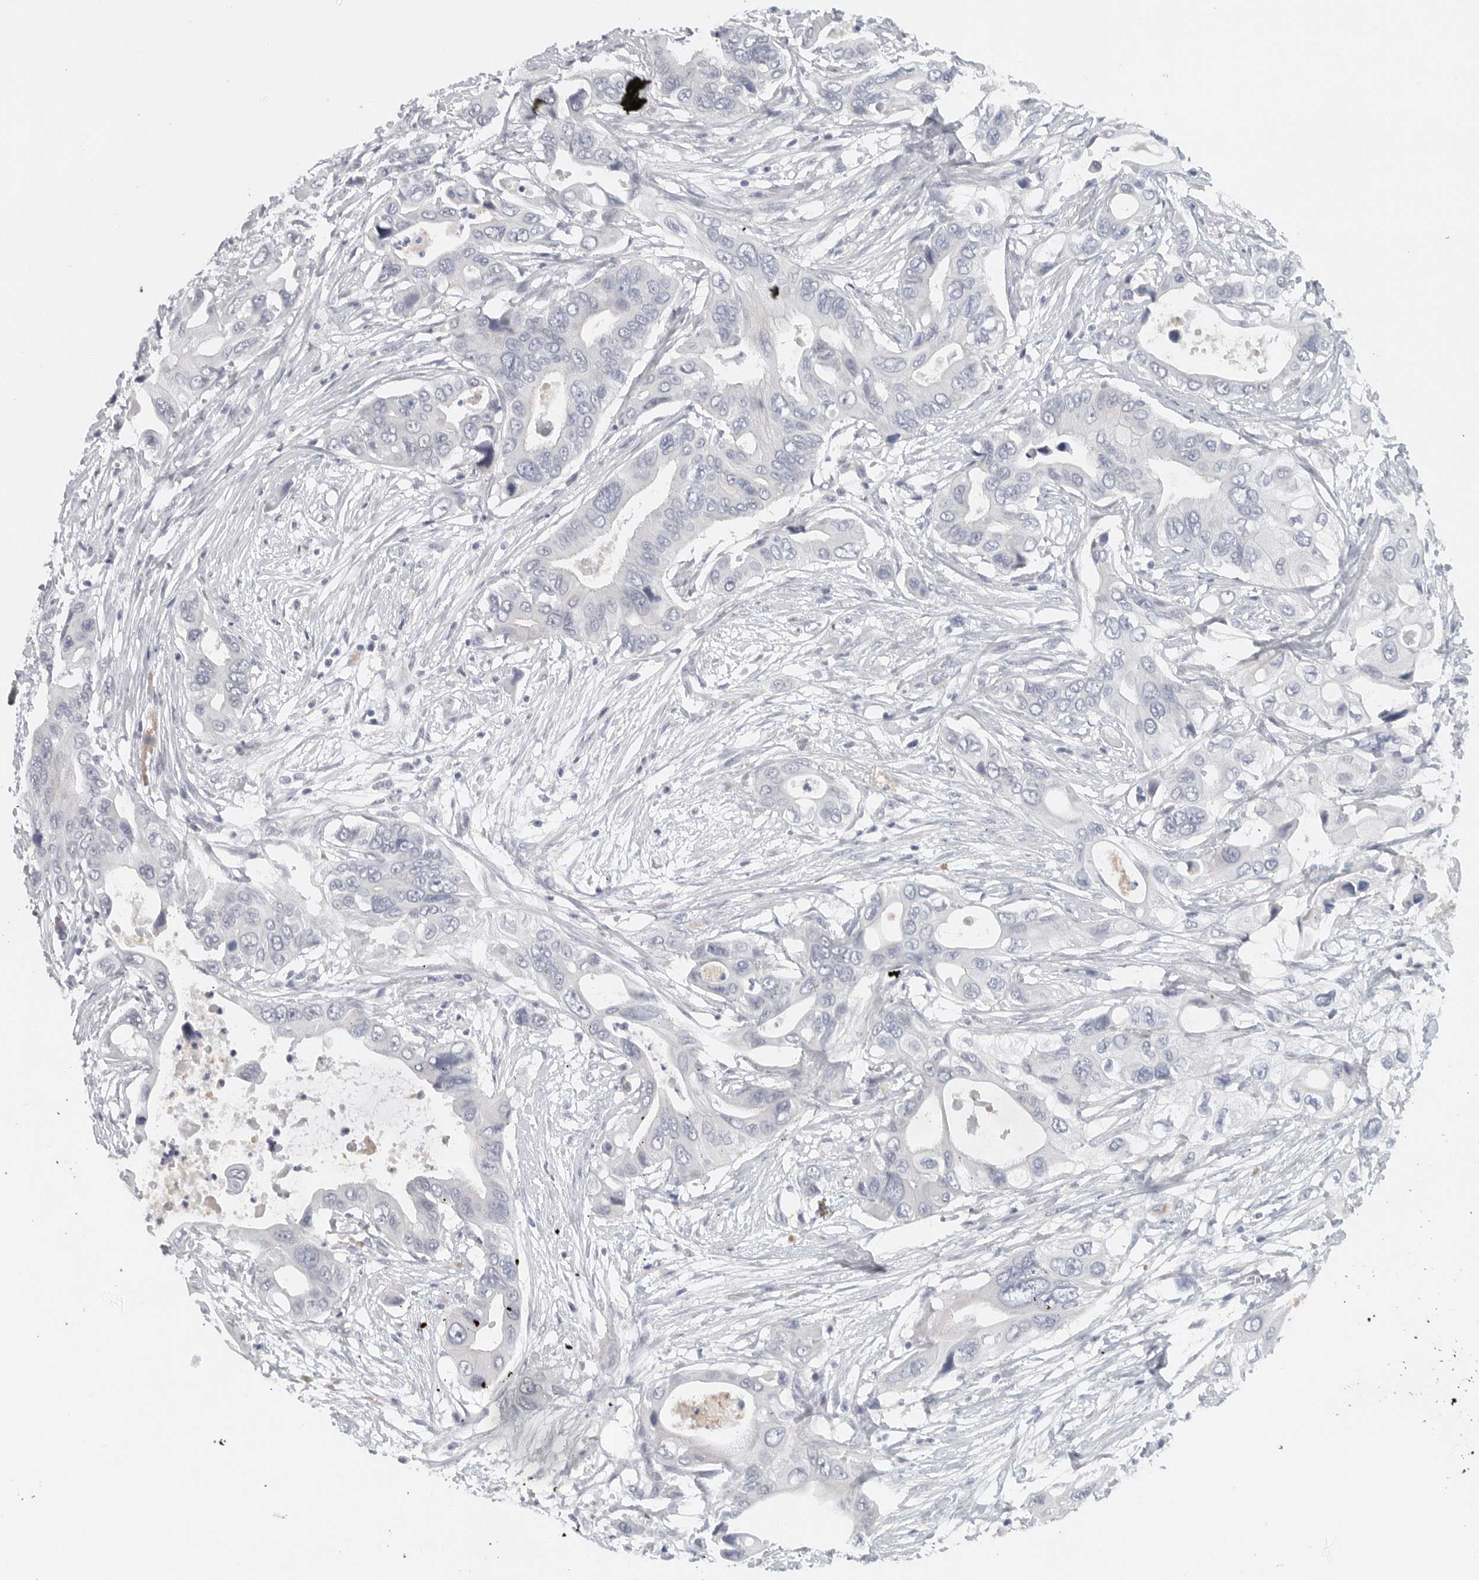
{"staining": {"intensity": "negative", "quantity": "none", "location": "none"}, "tissue": "pancreatic cancer", "cell_type": "Tumor cells", "image_type": "cancer", "snomed": [{"axis": "morphology", "description": "Adenocarcinoma, NOS"}, {"axis": "topography", "description": "Pancreas"}], "caption": "Micrograph shows no protein expression in tumor cells of adenocarcinoma (pancreatic) tissue. (Brightfield microscopy of DAB immunohistochemistry (IHC) at high magnification).", "gene": "PAM", "patient": {"sex": "male", "age": 66}}